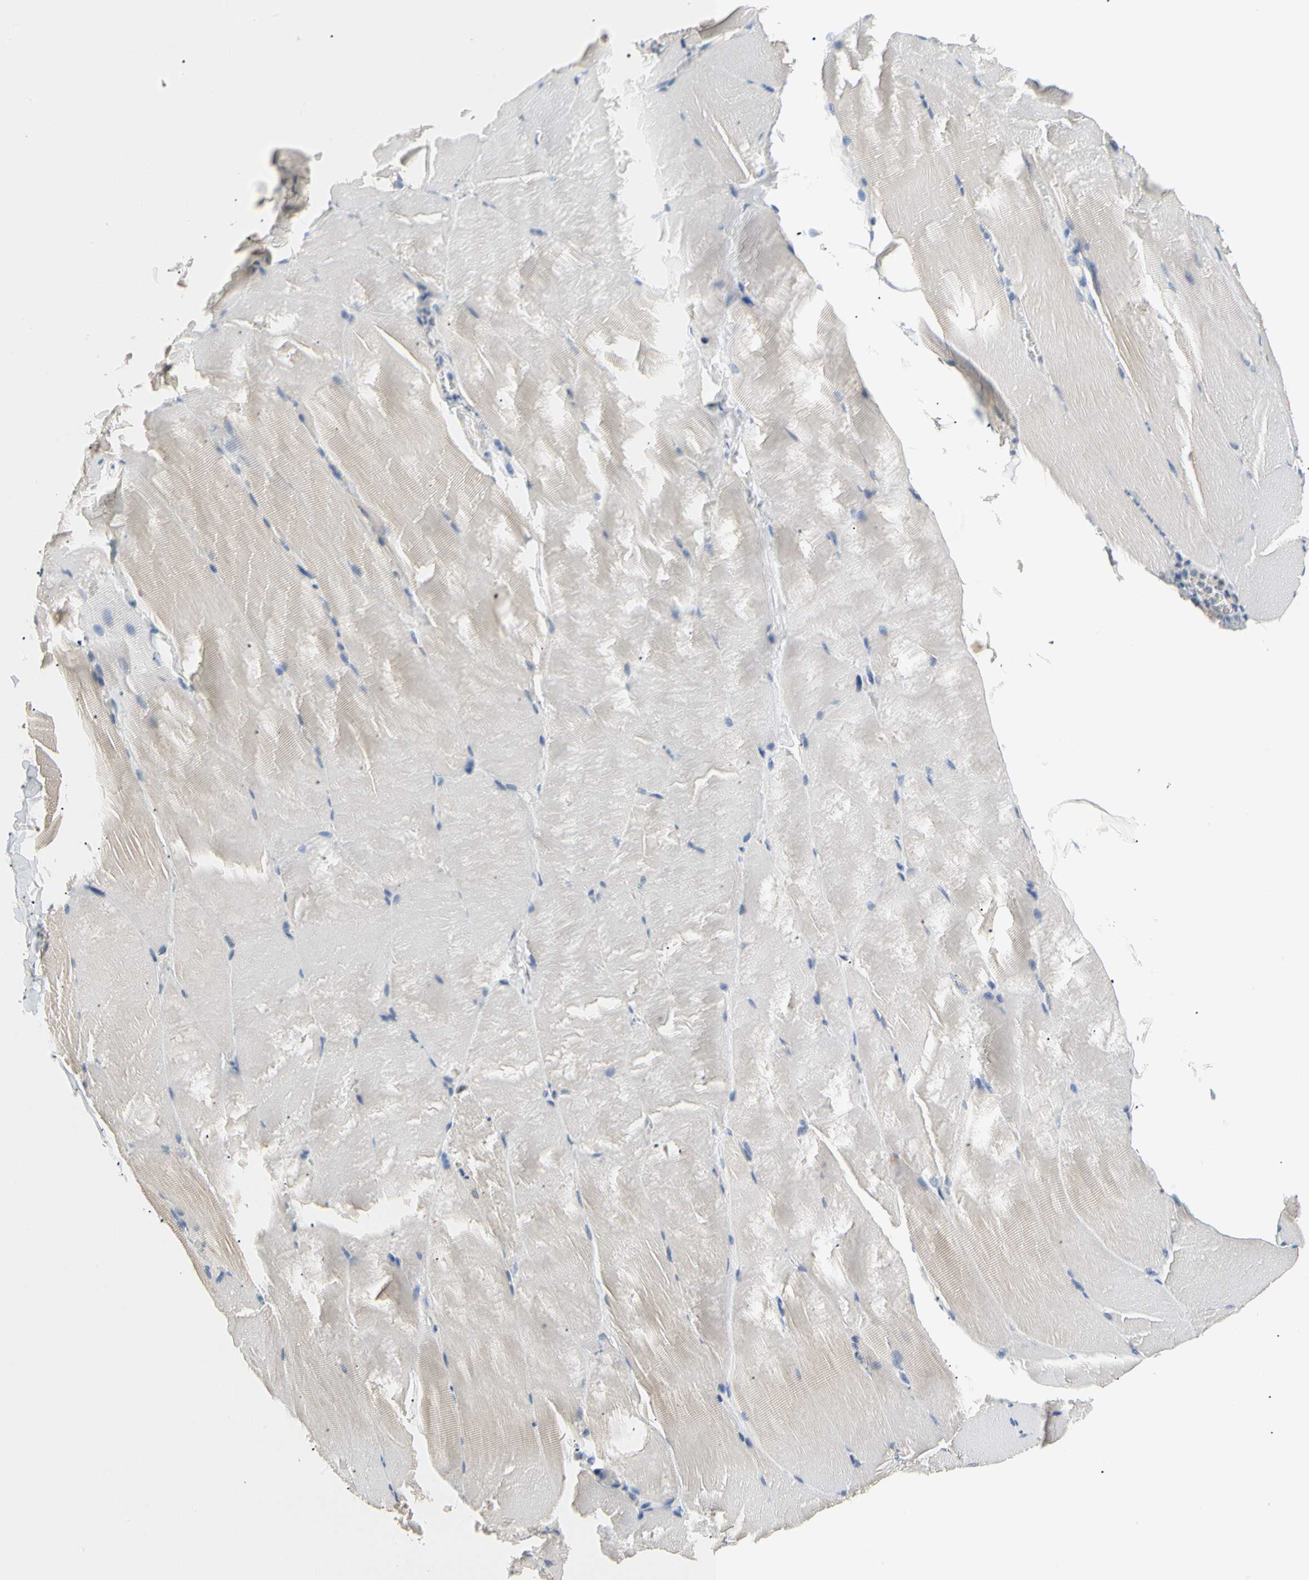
{"staining": {"intensity": "negative", "quantity": "none", "location": "none"}, "tissue": "skeletal muscle", "cell_type": "Myocytes", "image_type": "normal", "snomed": [{"axis": "morphology", "description": "Normal tissue, NOS"}, {"axis": "topography", "description": "Skeletal muscle"}], "caption": "A high-resolution micrograph shows immunohistochemistry staining of normal skeletal muscle, which reveals no significant positivity in myocytes. The staining is performed using DAB (3,3'-diaminobenzidine) brown chromogen with nuclei counter-stained in using hematoxylin.", "gene": "TNFRSF18", "patient": {"sex": "male", "age": 71}}